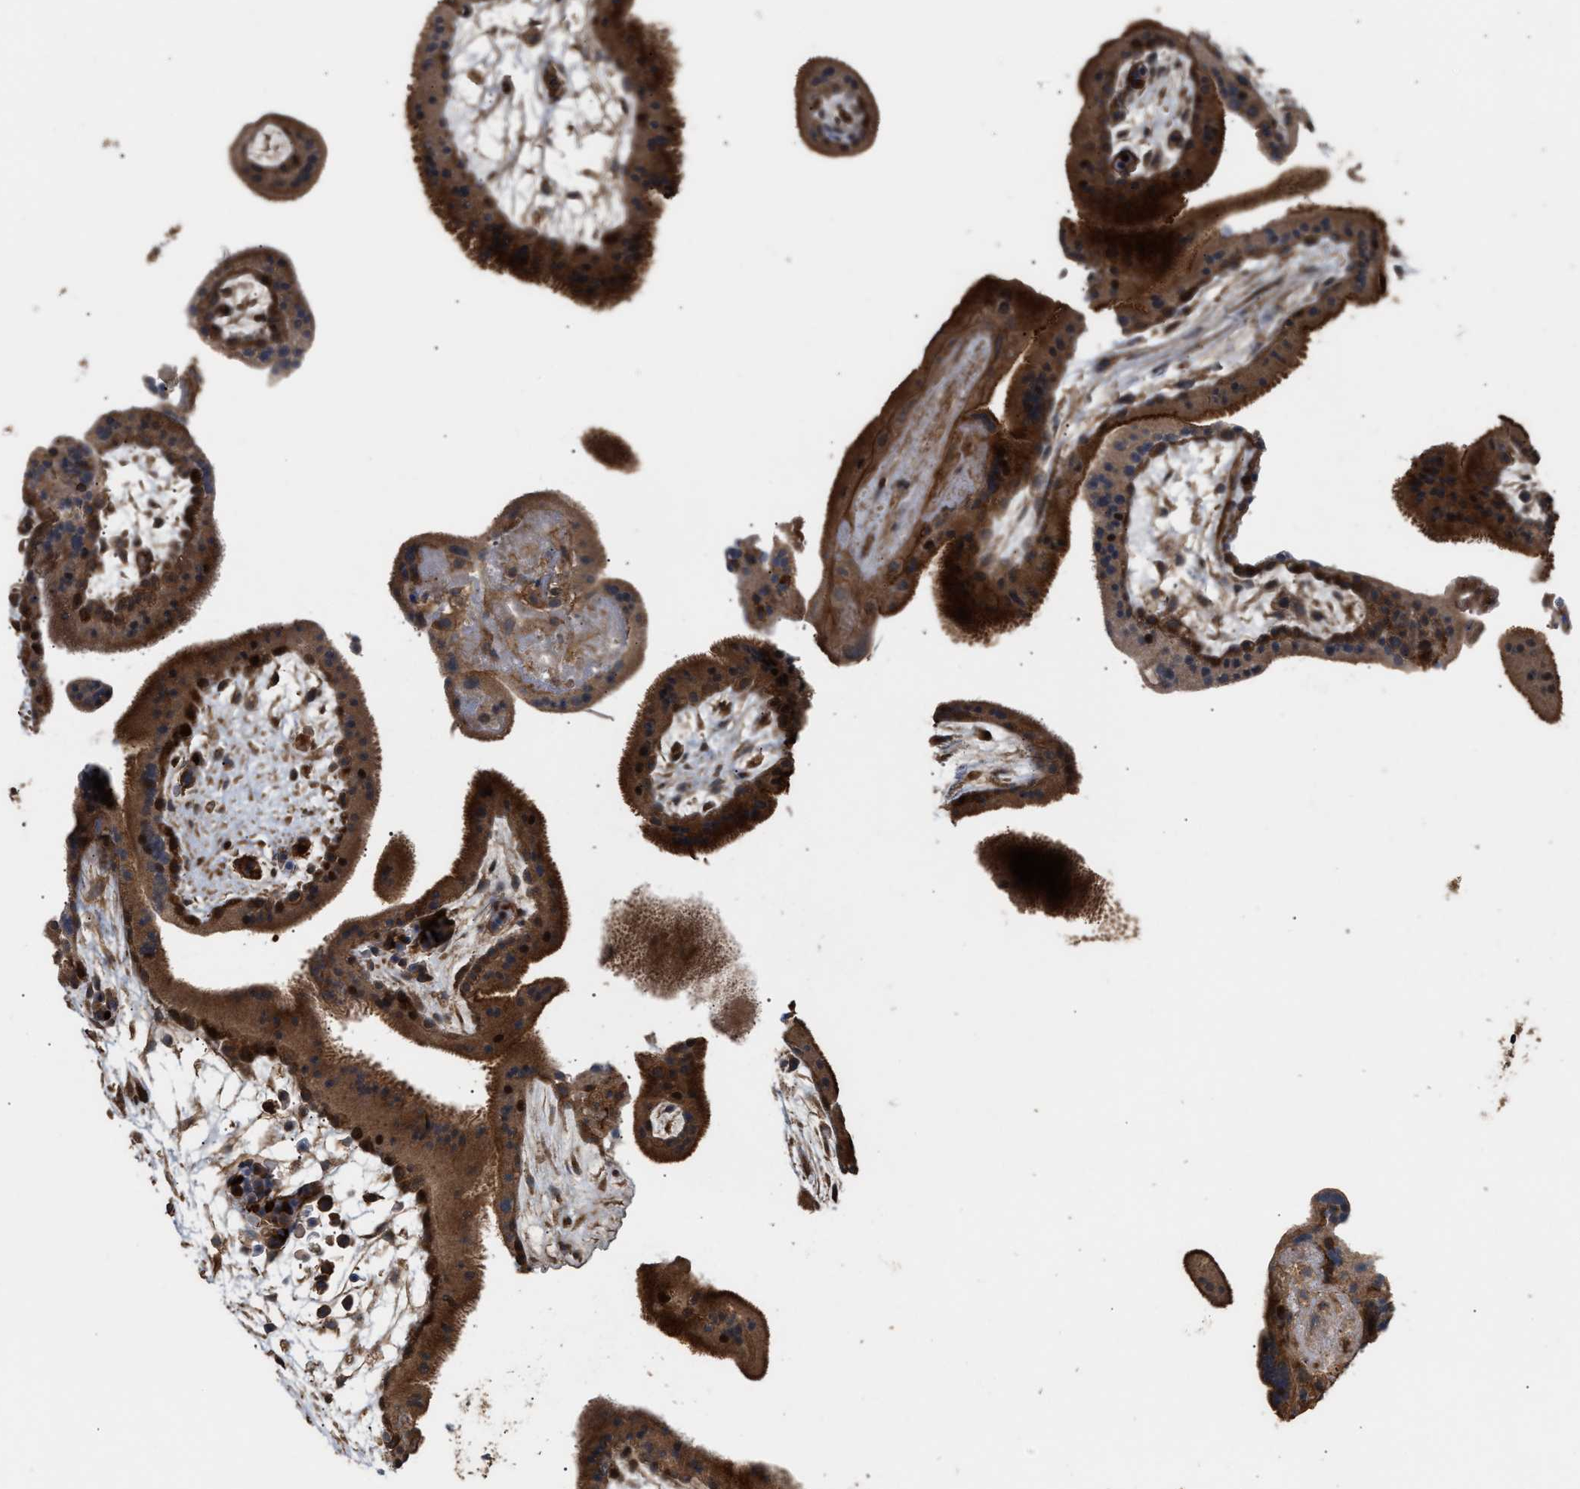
{"staining": {"intensity": "strong", "quantity": ">75%", "location": "cytoplasmic/membranous"}, "tissue": "placenta", "cell_type": "Trophoblastic cells", "image_type": "normal", "snomed": [{"axis": "morphology", "description": "Normal tissue, NOS"}, {"axis": "topography", "description": "Placenta"}], "caption": "Protein analysis of unremarkable placenta displays strong cytoplasmic/membranous staining in about >75% of trophoblastic cells.", "gene": "STAU1", "patient": {"sex": "female", "age": 19}}